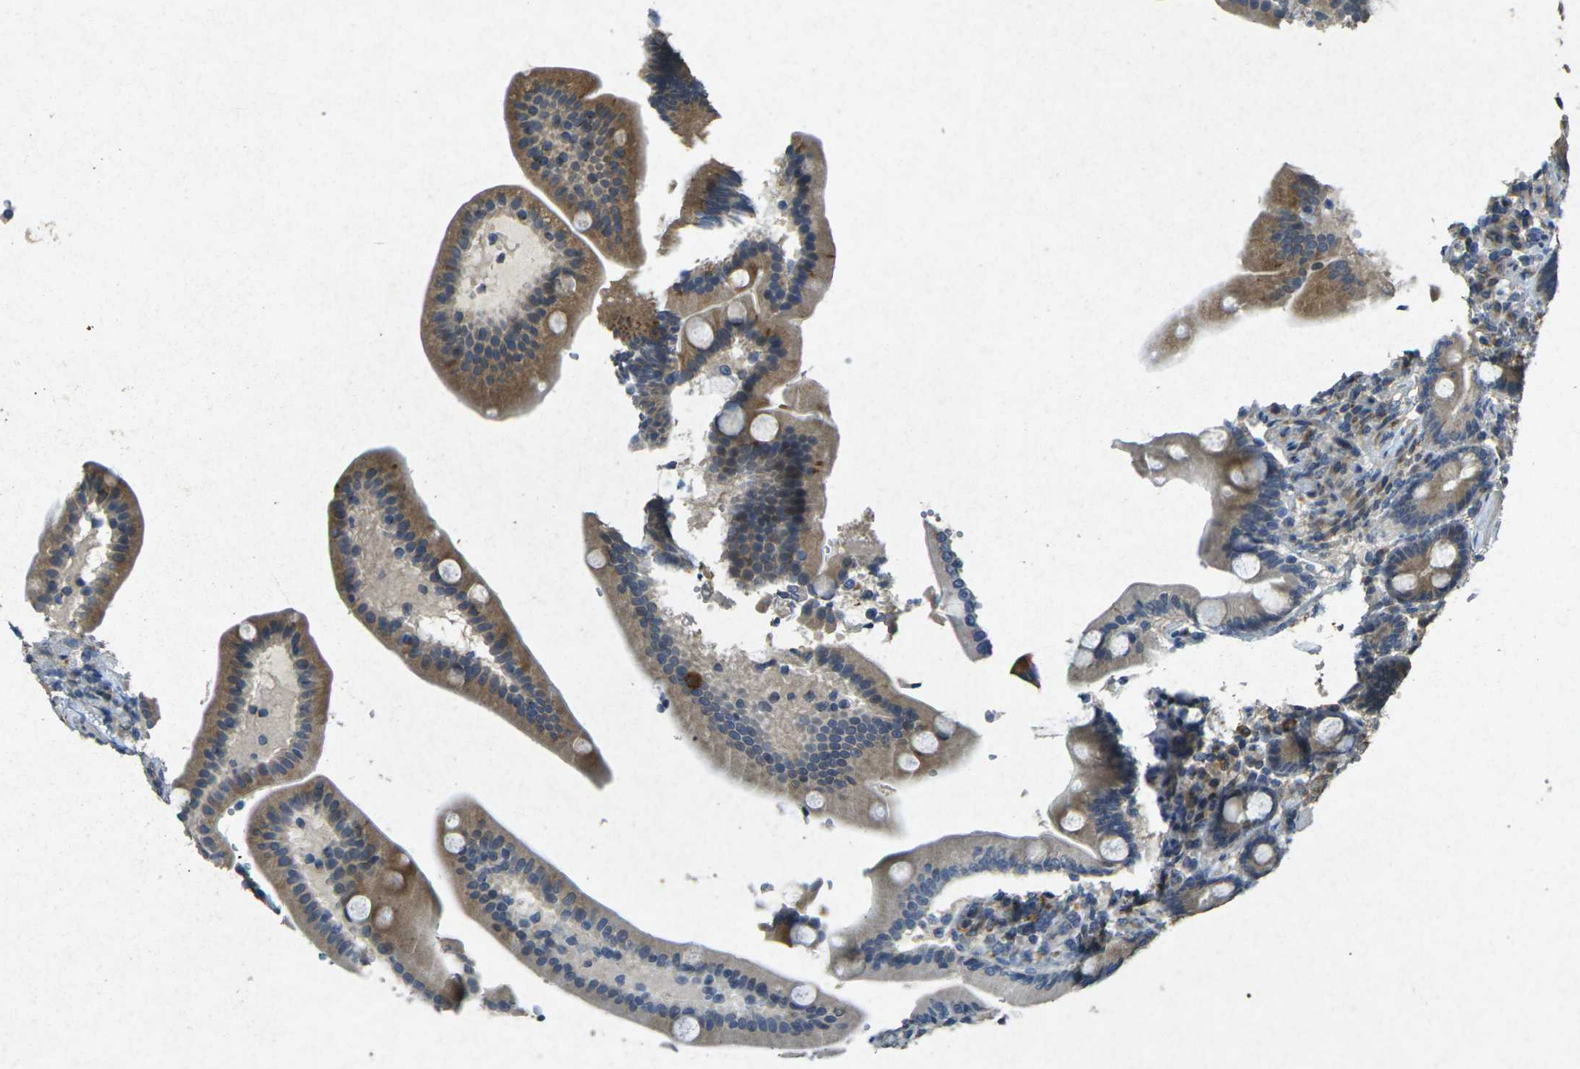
{"staining": {"intensity": "moderate", "quantity": ">75%", "location": "cytoplasmic/membranous"}, "tissue": "duodenum", "cell_type": "Glandular cells", "image_type": "normal", "snomed": [{"axis": "morphology", "description": "Normal tissue, NOS"}, {"axis": "topography", "description": "Duodenum"}], "caption": "Immunohistochemical staining of unremarkable human duodenum reveals moderate cytoplasmic/membranous protein expression in approximately >75% of glandular cells. Nuclei are stained in blue.", "gene": "RGMA", "patient": {"sex": "male", "age": 54}}